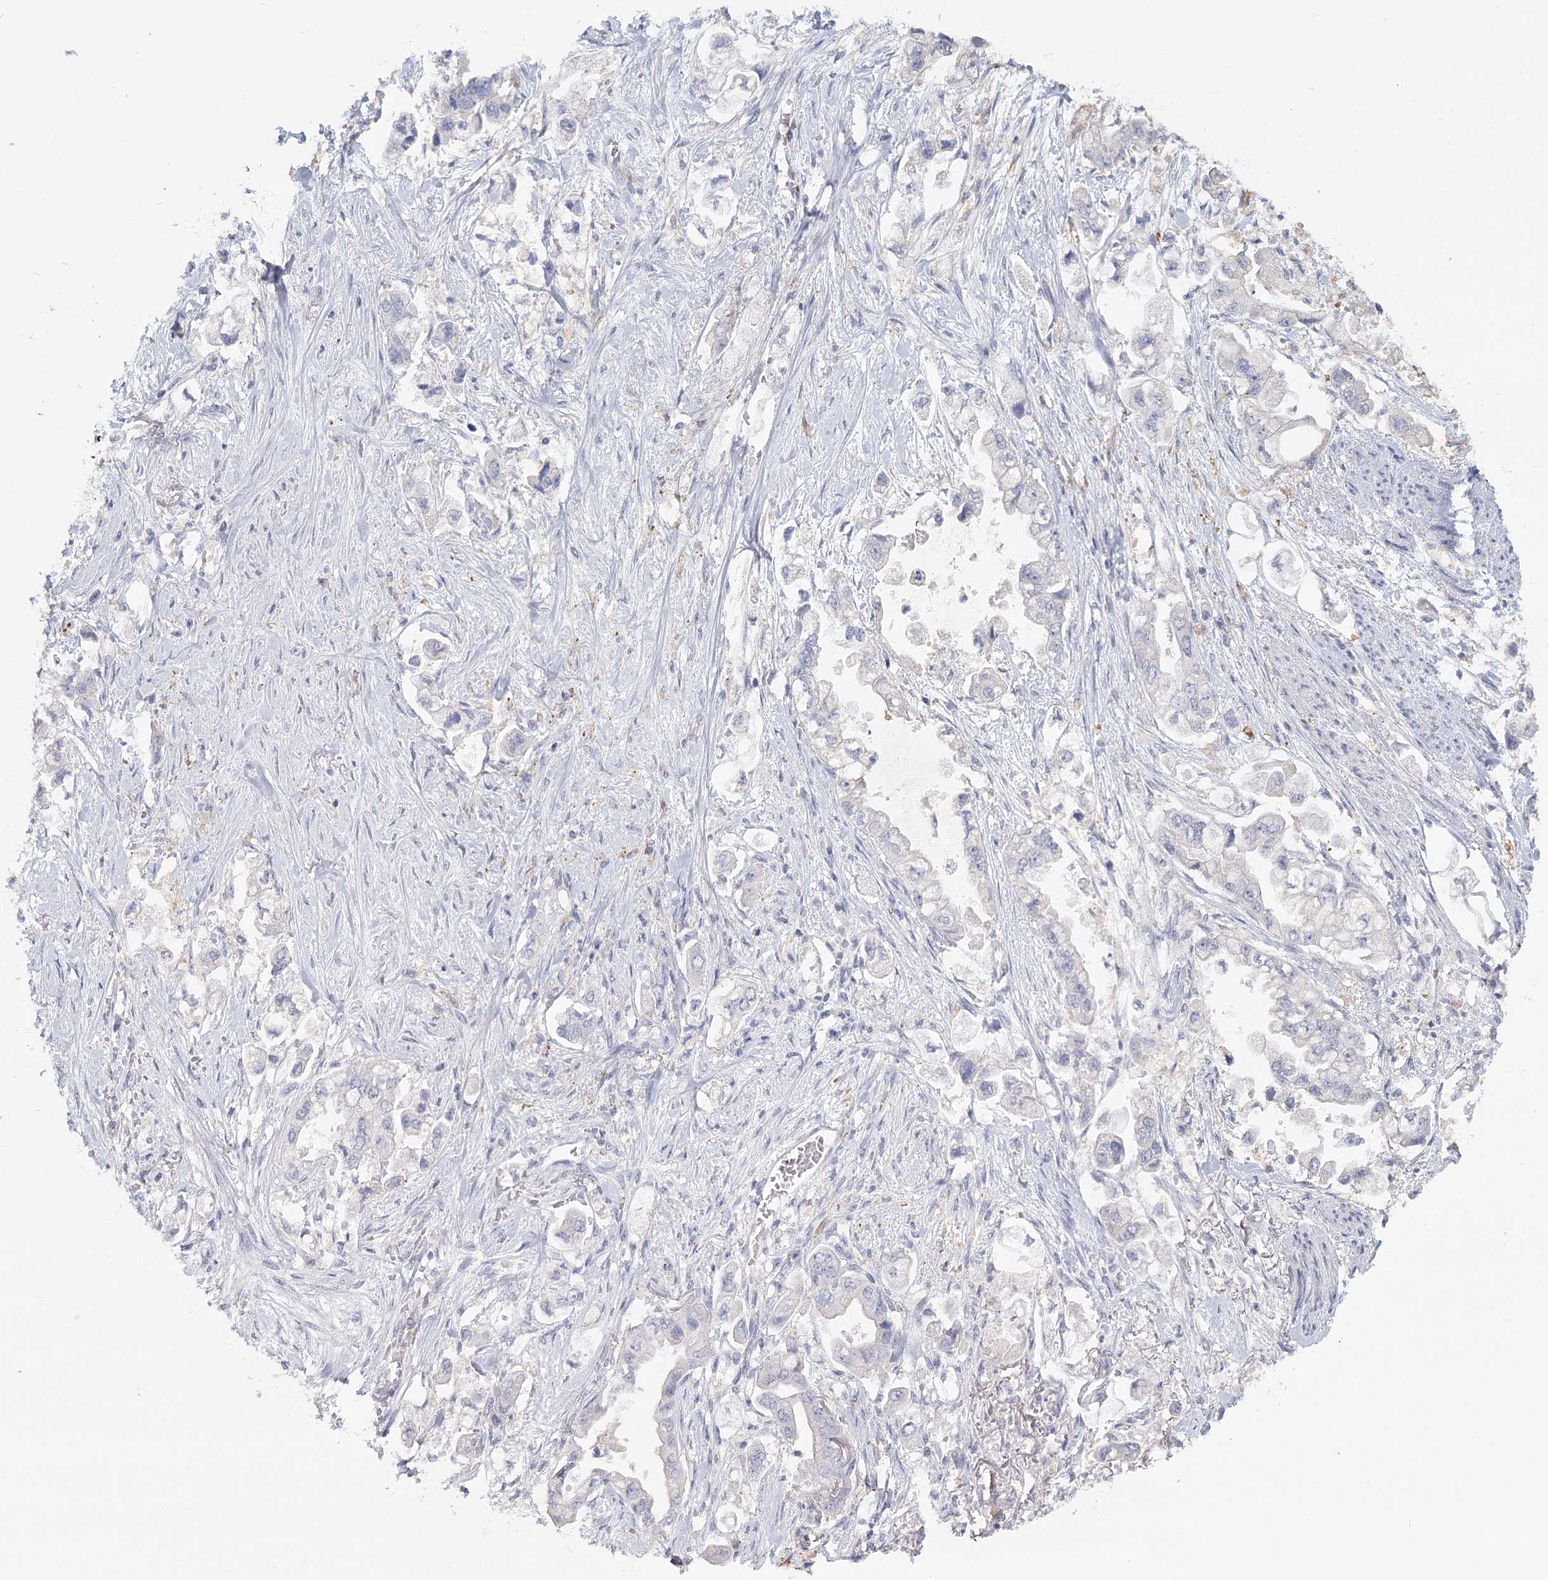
{"staining": {"intensity": "negative", "quantity": "none", "location": "none"}, "tissue": "stomach cancer", "cell_type": "Tumor cells", "image_type": "cancer", "snomed": [{"axis": "morphology", "description": "Adenocarcinoma, NOS"}, {"axis": "topography", "description": "Stomach"}], "caption": "A photomicrograph of human stomach cancer is negative for staining in tumor cells. (DAB immunohistochemistry (IHC) visualized using brightfield microscopy, high magnification).", "gene": "CNTLN", "patient": {"sex": "male", "age": 62}}